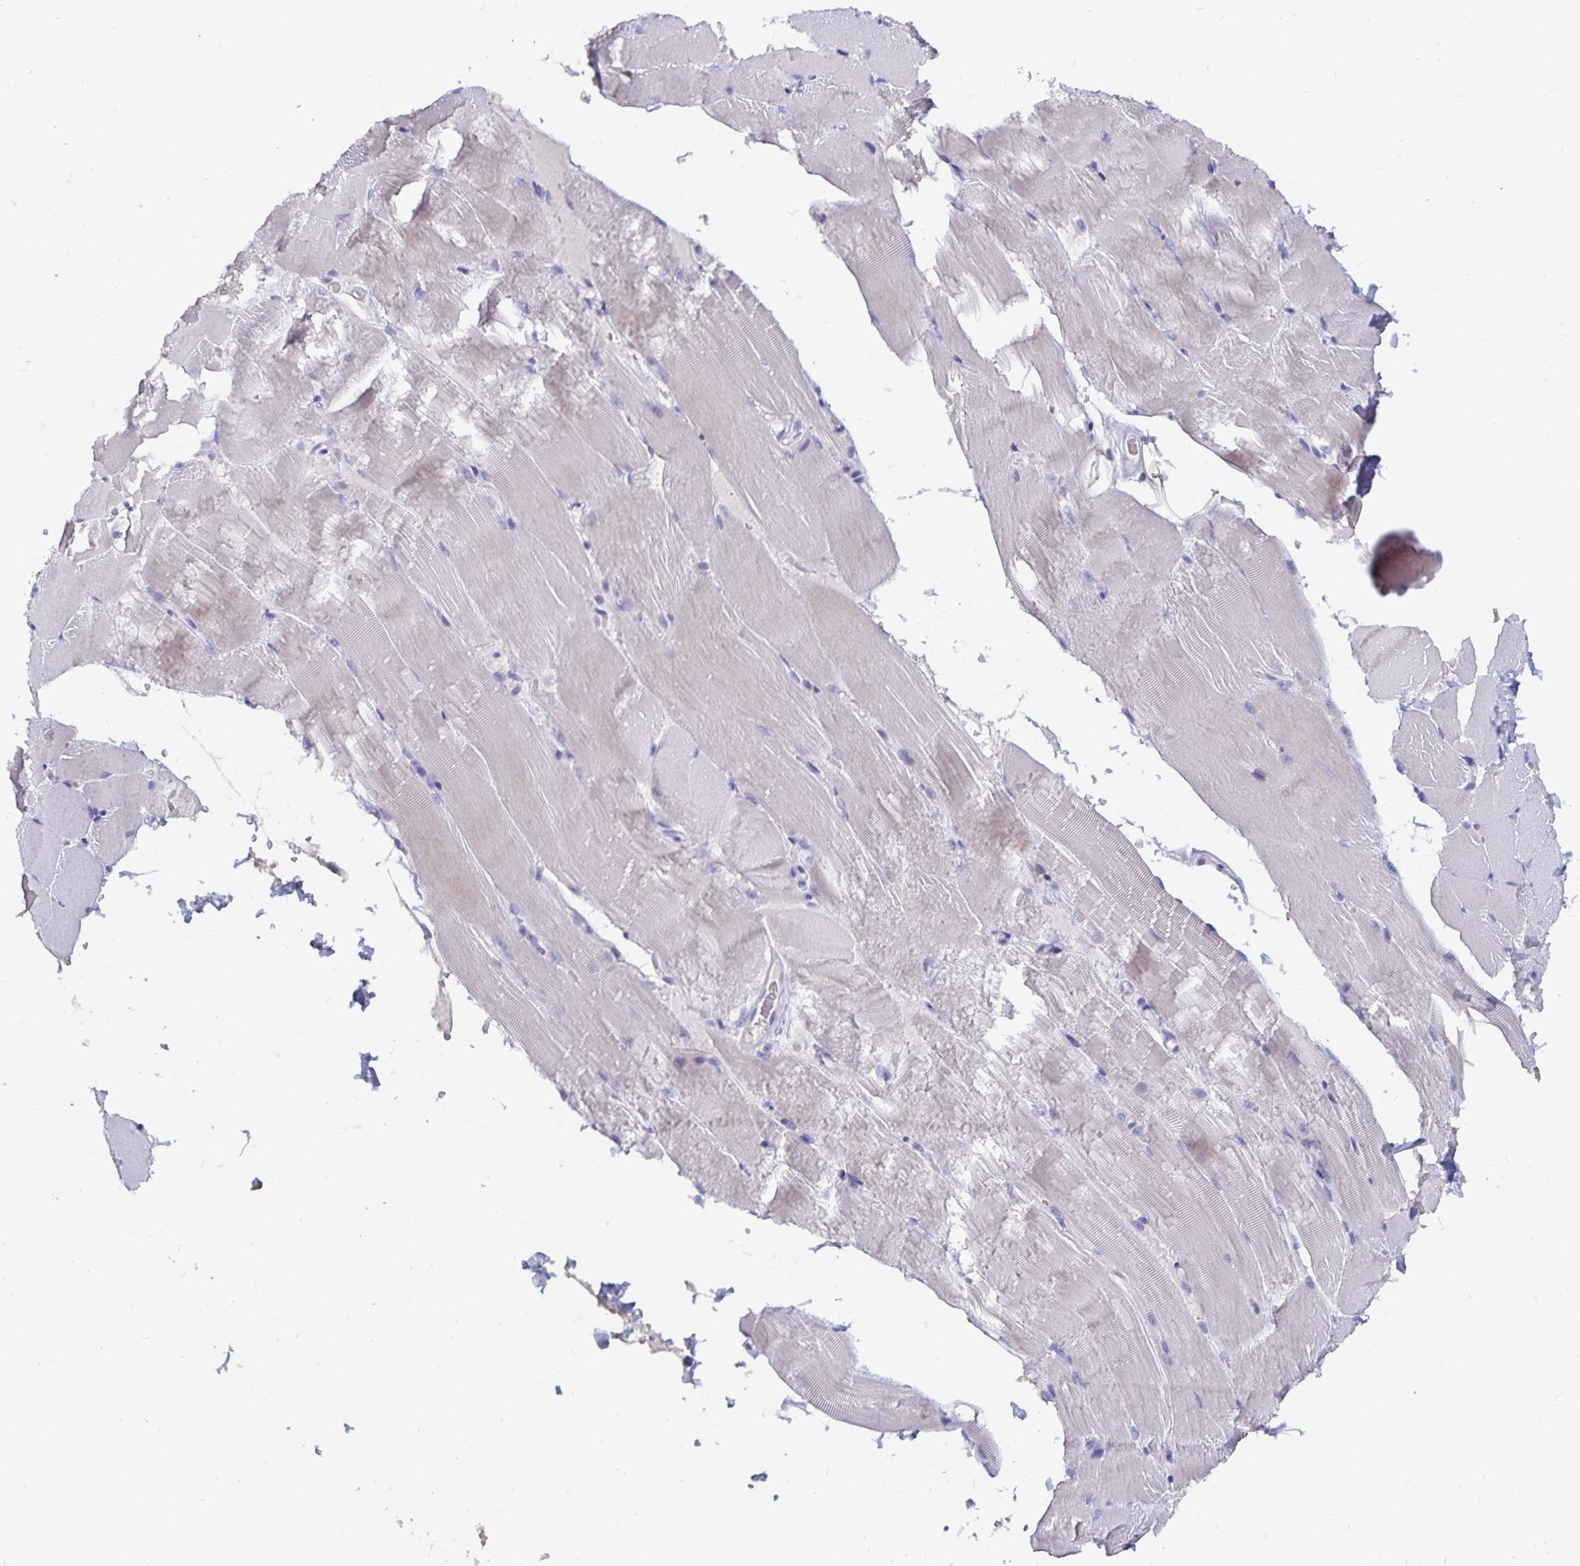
{"staining": {"intensity": "negative", "quantity": "none", "location": "none"}, "tissue": "skeletal muscle", "cell_type": "Myocytes", "image_type": "normal", "snomed": [{"axis": "morphology", "description": "Normal tissue, NOS"}, {"axis": "topography", "description": "Skeletal muscle"}], "caption": "This is a micrograph of IHC staining of benign skeletal muscle, which shows no staining in myocytes.", "gene": "CFAP69", "patient": {"sex": "female", "age": 37}}